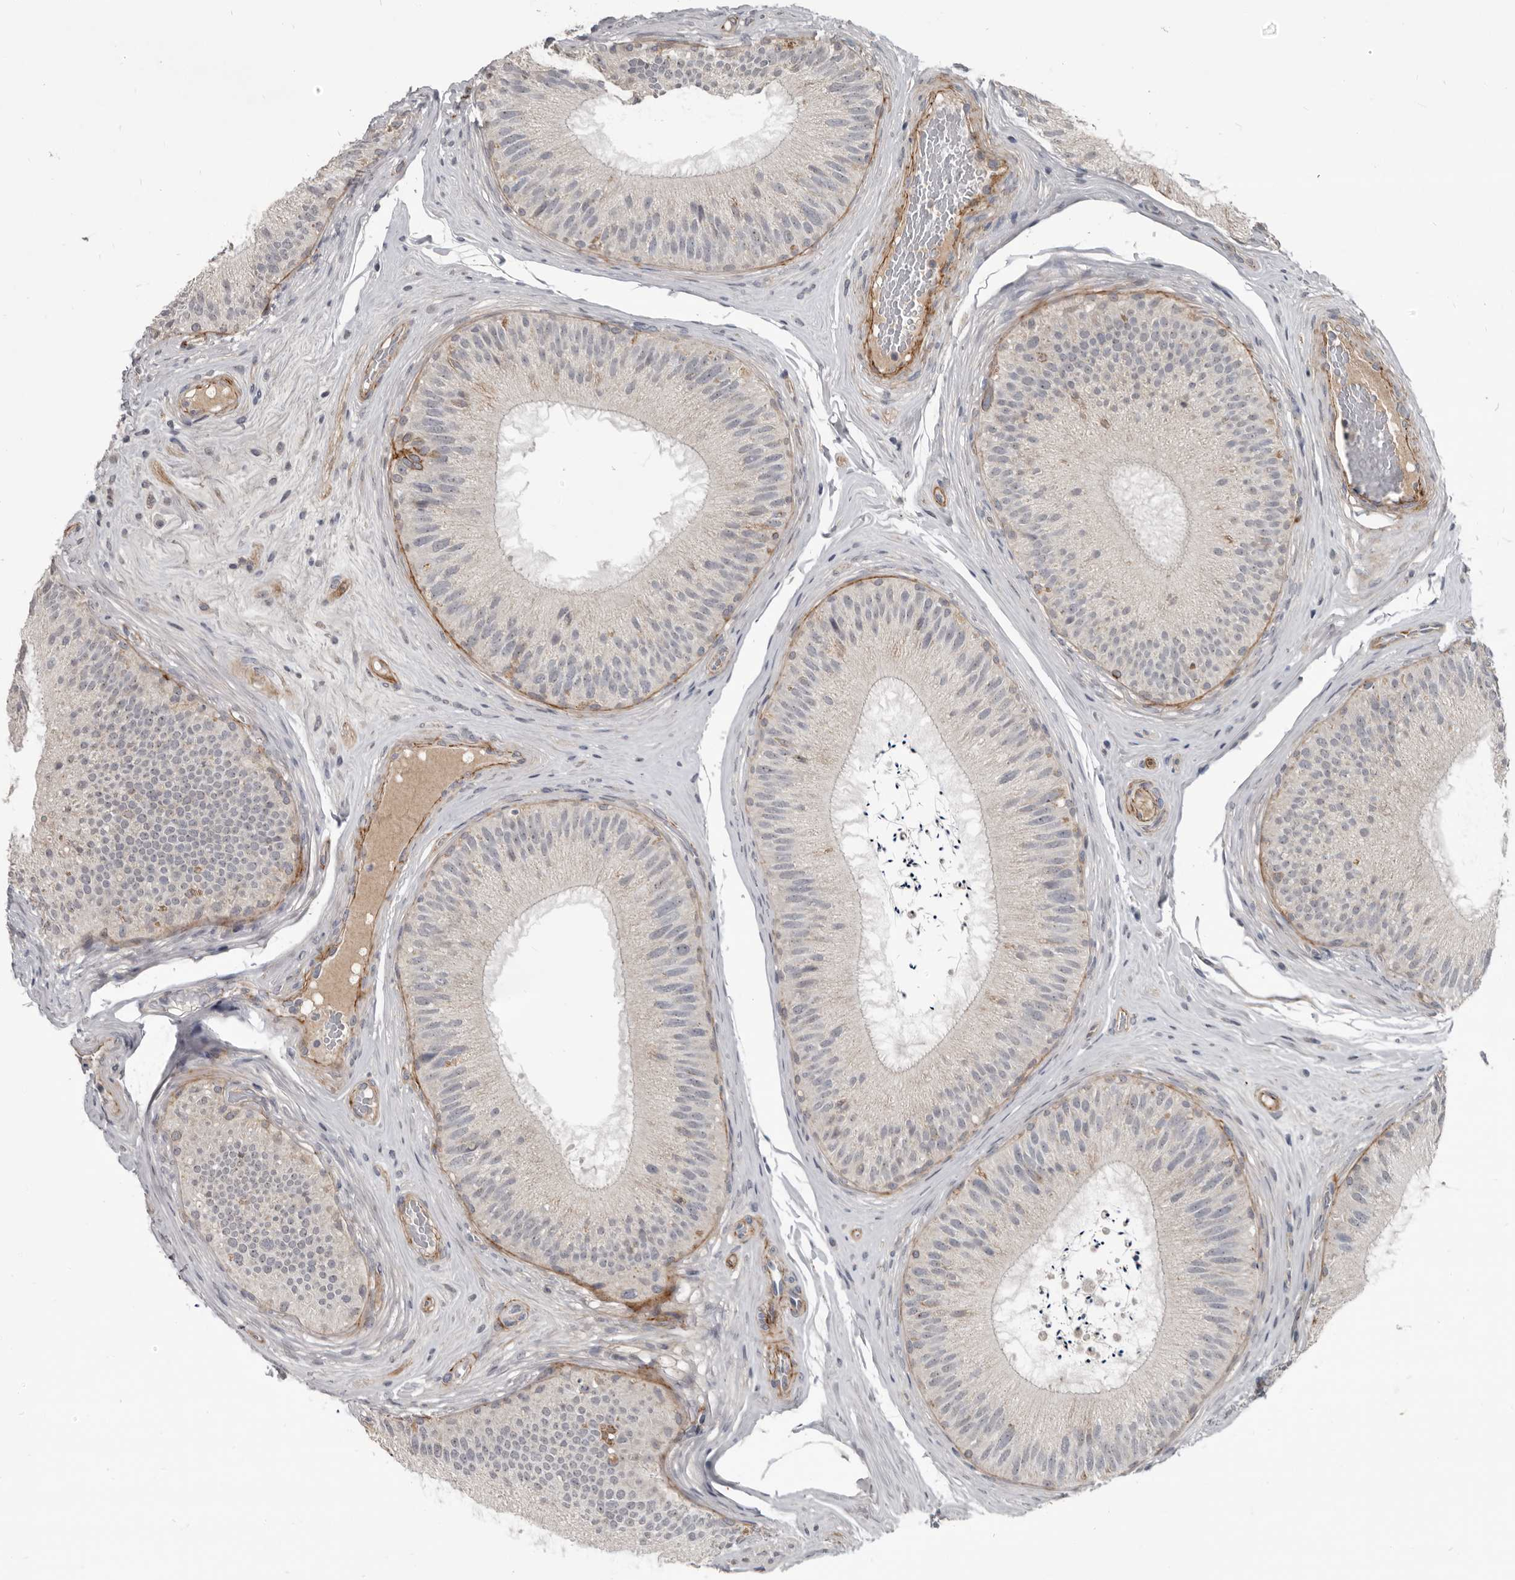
{"staining": {"intensity": "negative", "quantity": "none", "location": "none"}, "tissue": "epididymis", "cell_type": "Glandular cells", "image_type": "normal", "snomed": [{"axis": "morphology", "description": "Normal tissue, NOS"}, {"axis": "topography", "description": "Epididymis"}], "caption": "Immunohistochemistry histopathology image of unremarkable epididymis stained for a protein (brown), which reveals no staining in glandular cells.", "gene": "C1orf216", "patient": {"sex": "male", "age": 45}}